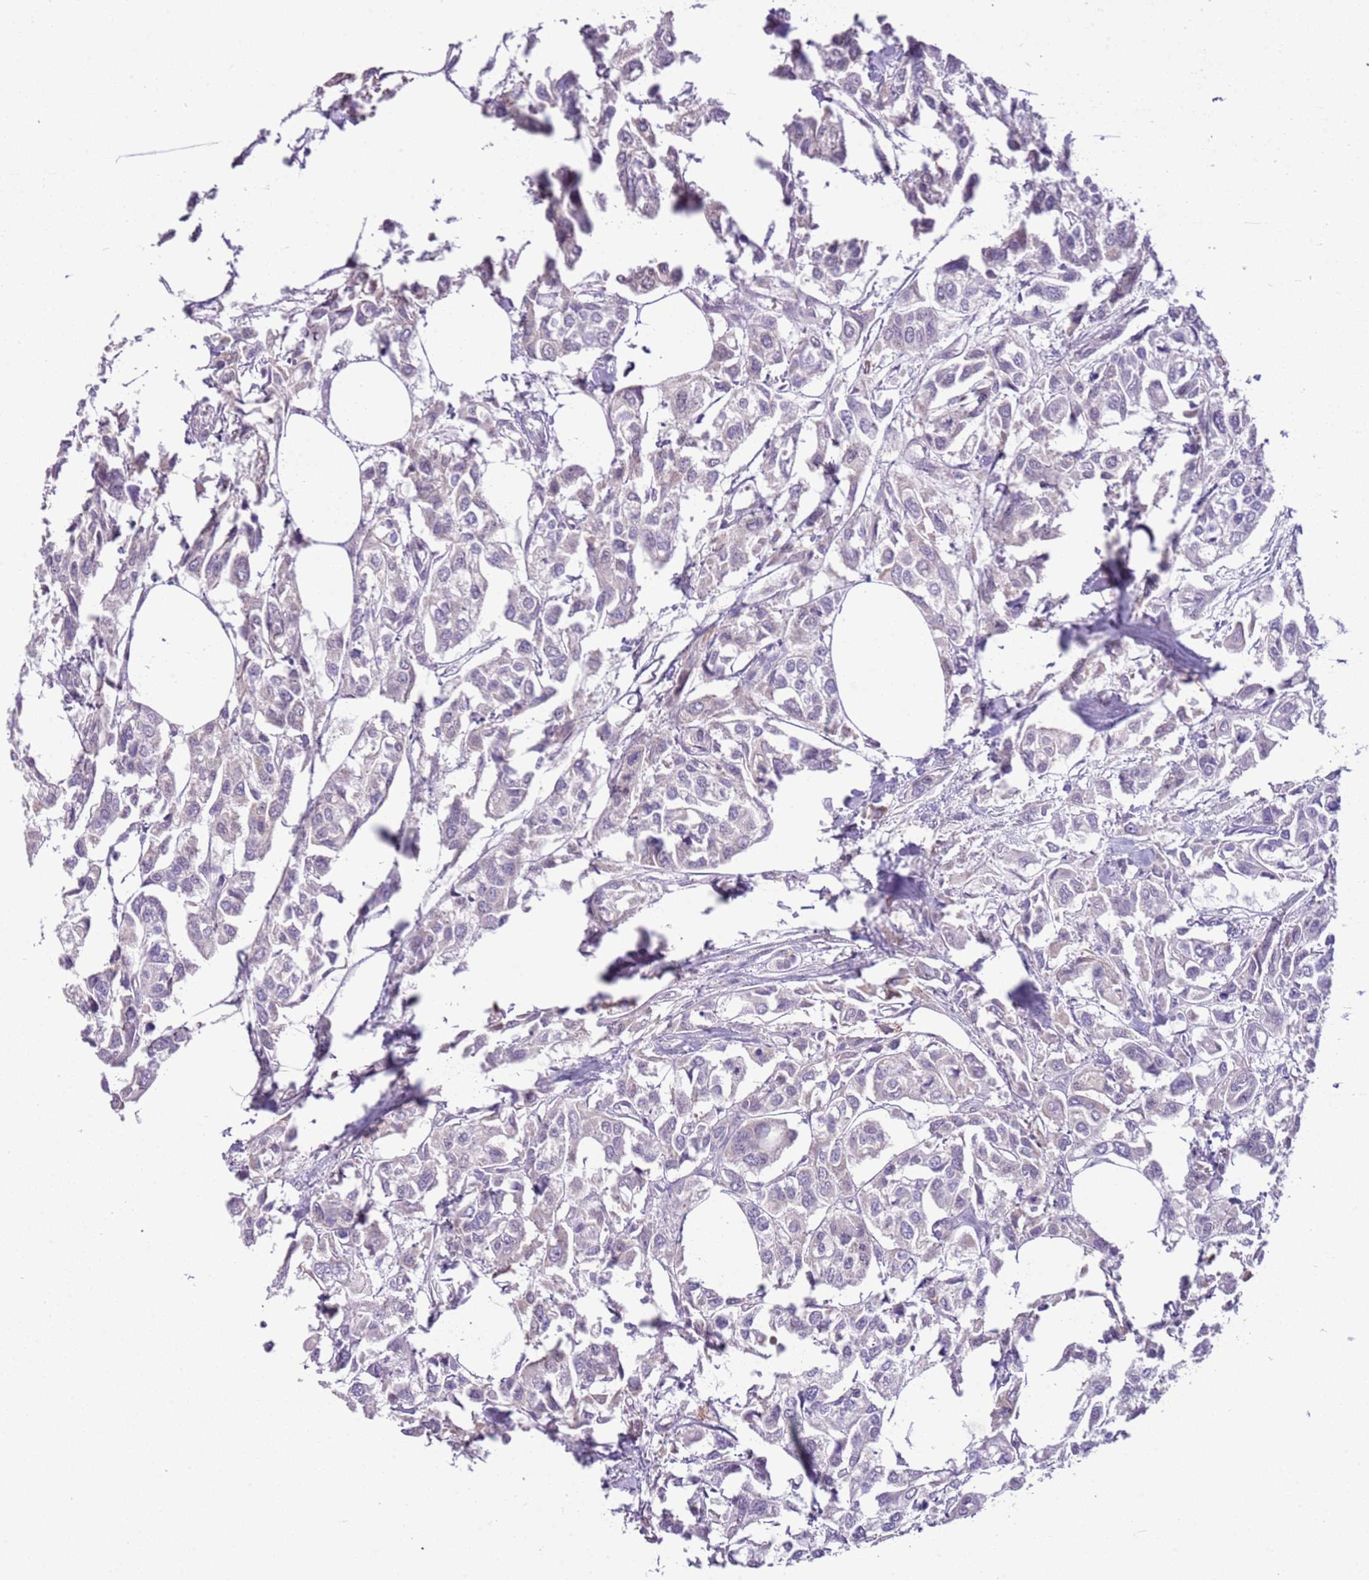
{"staining": {"intensity": "negative", "quantity": "none", "location": "none"}, "tissue": "urothelial cancer", "cell_type": "Tumor cells", "image_type": "cancer", "snomed": [{"axis": "morphology", "description": "Urothelial carcinoma, High grade"}, {"axis": "topography", "description": "Urinary bladder"}], "caption": "DAB immunohistochemical staining of urothelial cancer demonstrates no significant staining in tumor cells.", "gene": "FAM120C", "patient": {"sex": "male", "age": 67}}